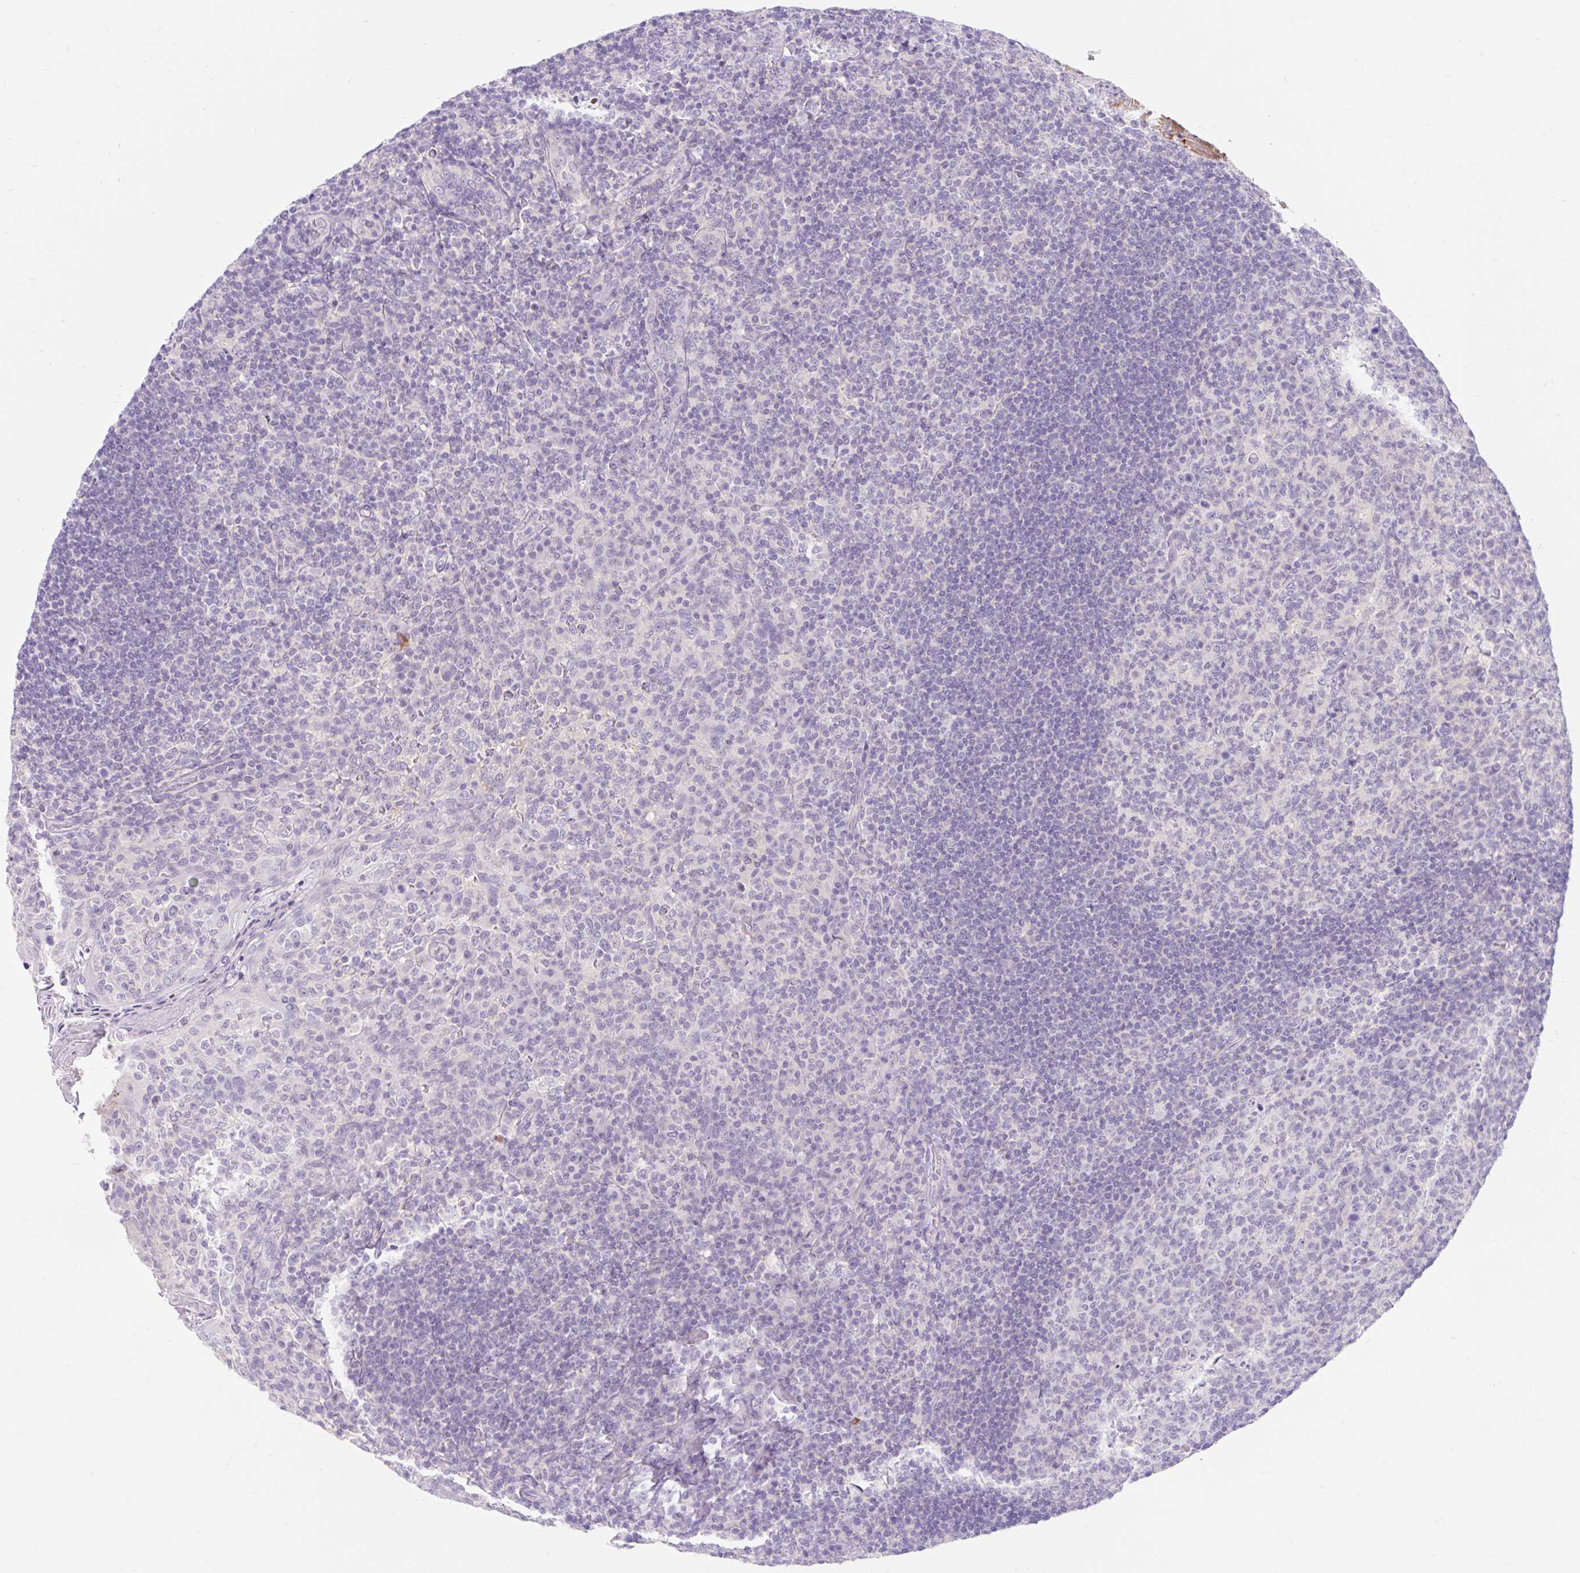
{"staining": {"intensity": "negative", "quantity": "none", "location": "none"}, "tissue": "tonsil", "cell_type": "Germinal center cells", "image_type": "normal", "snomed": [{"axis": "morphology", "description": "Normal tissue, NOS"}, {"axis": "topography", "description": "Tonsil"}], "caption": "High magnification brightfield microscopy of normal tonsil stained with DAB (3,3'-diaminobenzidine) (brown) and counterstained with hematoxylin (blue): germinal center cells show no significant expression. (DAB (3,3'-diaminobenzidine) immunohistochemistry visualized using brightfield microscopy, high magnification).", "gene": "SLC28A1", "patient": {"sex": "female", "age": 10}}